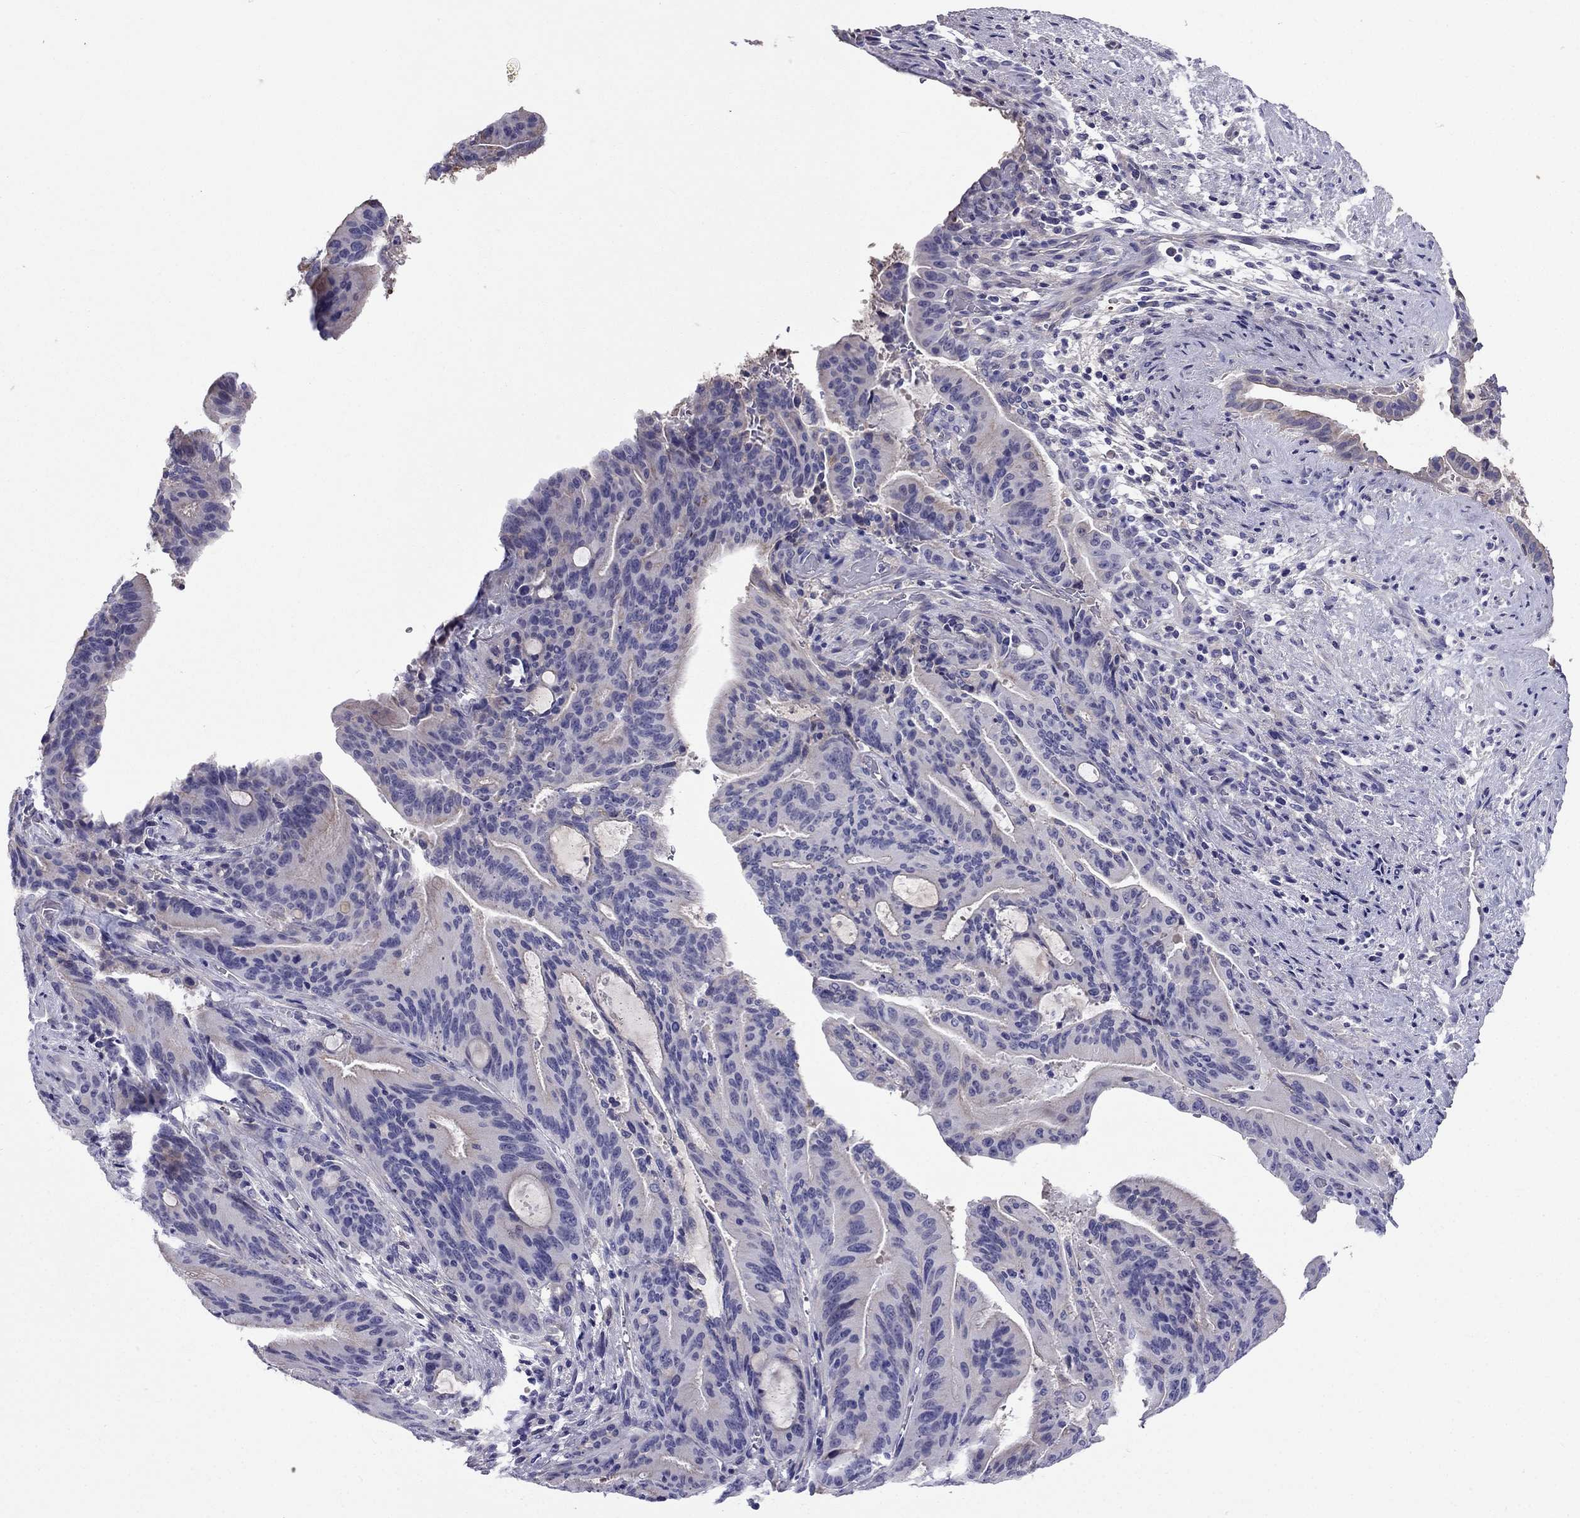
{"staining": {"intensity": "negative", "quantity": "none", "location": "none"}, "tissue": "liver cancer", "cell_type": "Tumor cells", "image_type": "cancer", "snomed": [{"axis": "morphology", "description": "Cholangiocarcinoma"}, {"axis": "topography", "description": "Liver"}], "caption": "A histopathology image of human cholangiocarcinoma (liver) is negative for staining in tumor cells.", "gene": "TBC1D21", "patient": {"sex": "female", "age": 73}}